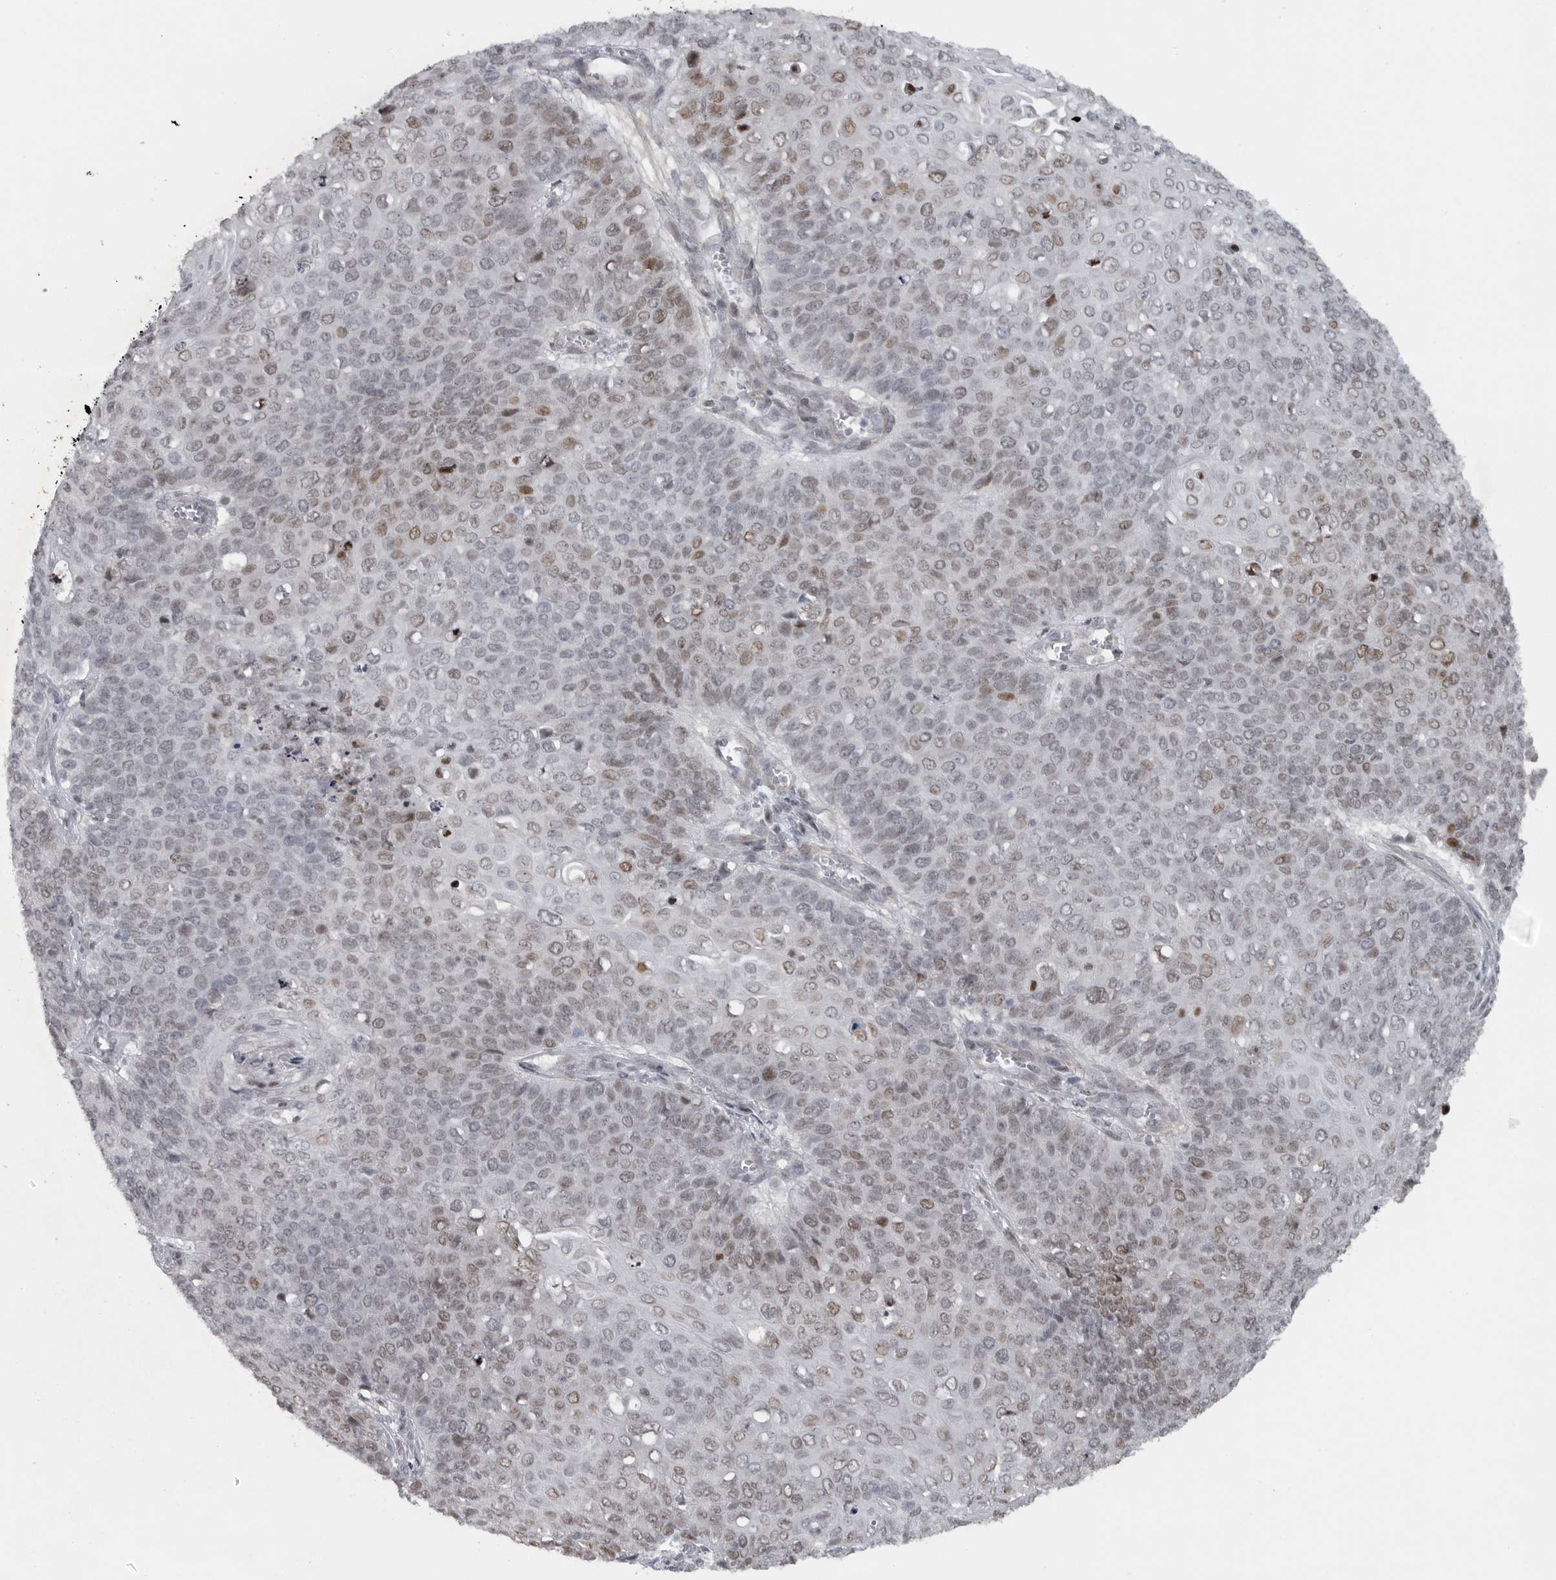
{"staining": {"intensity": "weak", "quantity": "25%-75%", "location": "nuclear"}, "tissue": "cervical cancer", "cell_type": "Tumor cells", "image_type": "cancer", "snomed": [{"axis": "morphology", "description": "Squamous cell carcinoma, NOS"}, {"axis": "topography", "description": "Cervix"}], "caption": "Cervical cancer stained with a brown dye shows weak nuclear positive staining in about 25%-75% of tumor cells.", "gene": "HMGN3", "patient": {"sex": "female", "age": 39}}